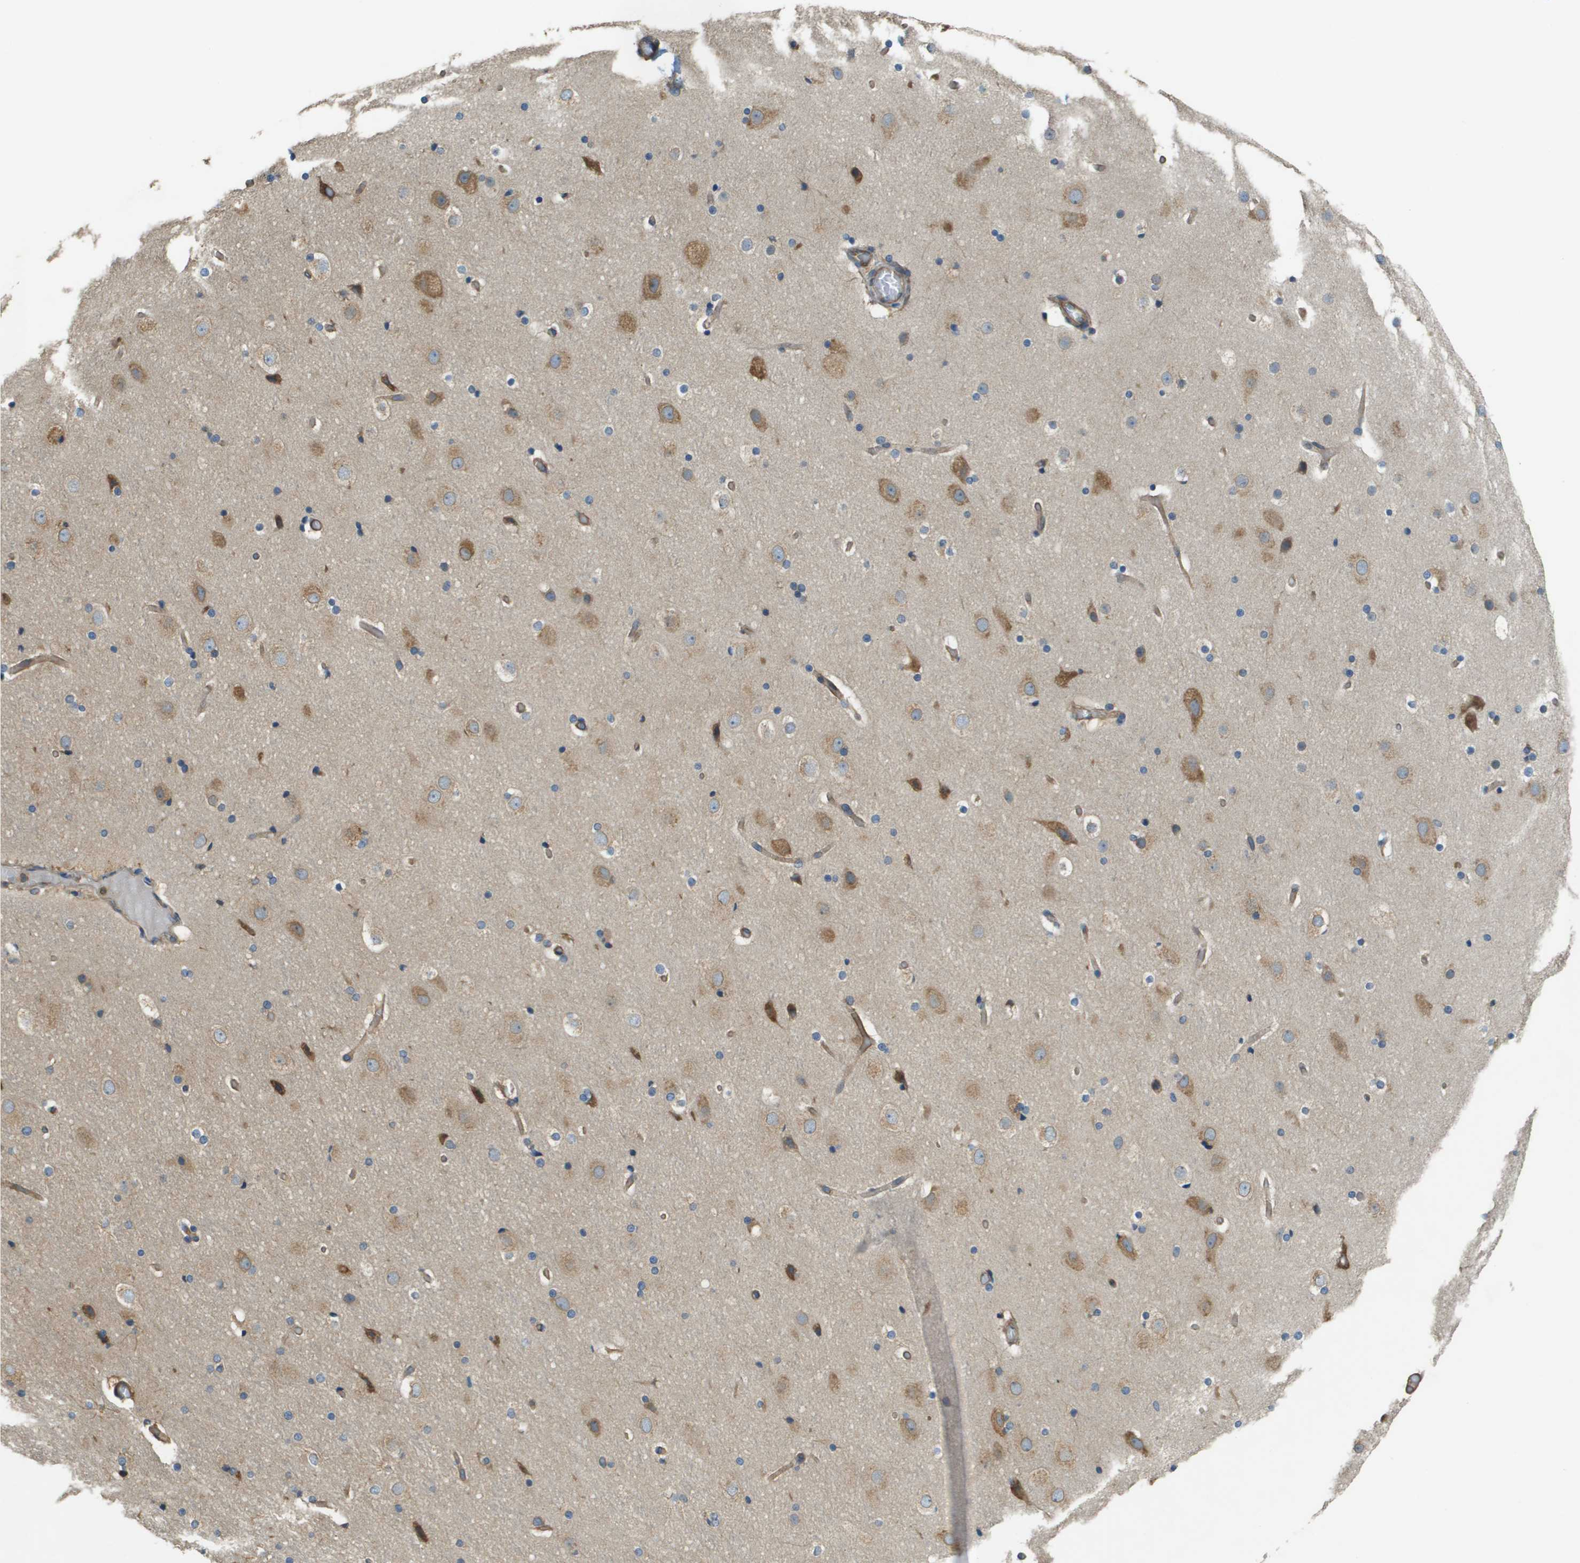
{"staining": {"intensity": "moderate", "quantity": ">75%", "location": "cytoplasmic/membranous"}, "tissue": "cerebral cortex", "cell_type": "Endothelial cells", "image_type": "normal", "snomed": [{"axis": "morphology", "description": "Normal tissue, NOS"}, {"axis": "topography", "description": "Cerebral cortex"}], "caption": "Immunohistochemistry (IHC) photomicrograph of unremarkable cerebral cortex: human cerebral cortex stained using immunohistochemistry displays medium levels of moderate protein expression localized specifically in the cytoplasmic/membranous of endothelial cells, appearing as a cytoplasmic/membranous brown color.", "gene": "DNAJB11", "patient": {"sex": "male", "age": 57}}